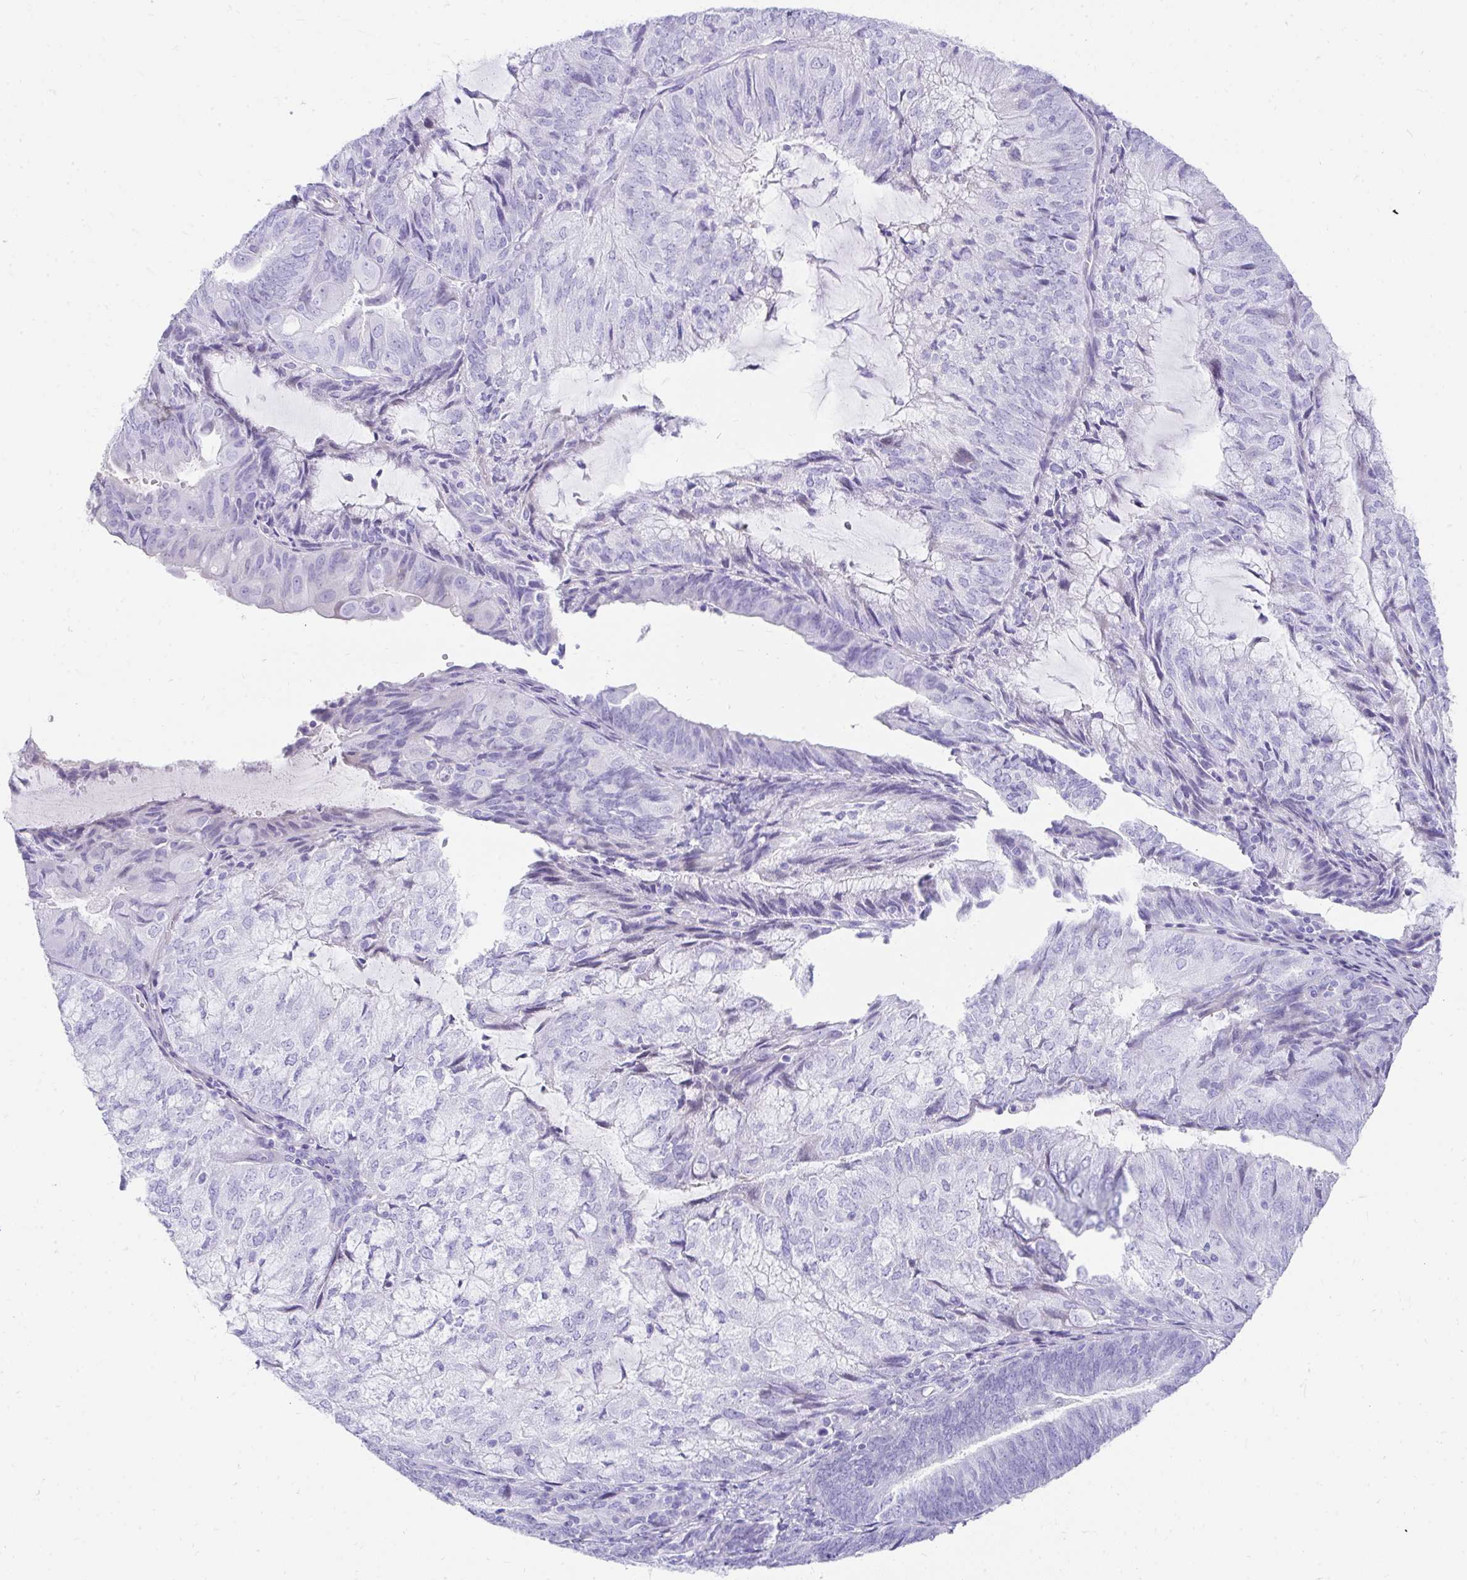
{"staining": {"intensity": "negative", "quantity": "none", "location": "none"}, "tissue": "endometrial cancer", "cell_type": "Tumor cells", "image_type": "cancer", "snomed": [{"axis": "morphology", "description": "Adenocarcinoma, NOS"}, {"axis": "topography", "description": "Endometrium"}], "caption": "DAB (3,3'-diaminobenzidine) immunohistochemical staining of endometrial cancer (adenocarcinoma) shows no significant expression in tumor cells. (Brightfield microscopy of DAB (3,3'-diaminobenzidine) IHC at high magnification).", "gene": "TNNT1", "patient": {"sex": "female", "age": 81}}